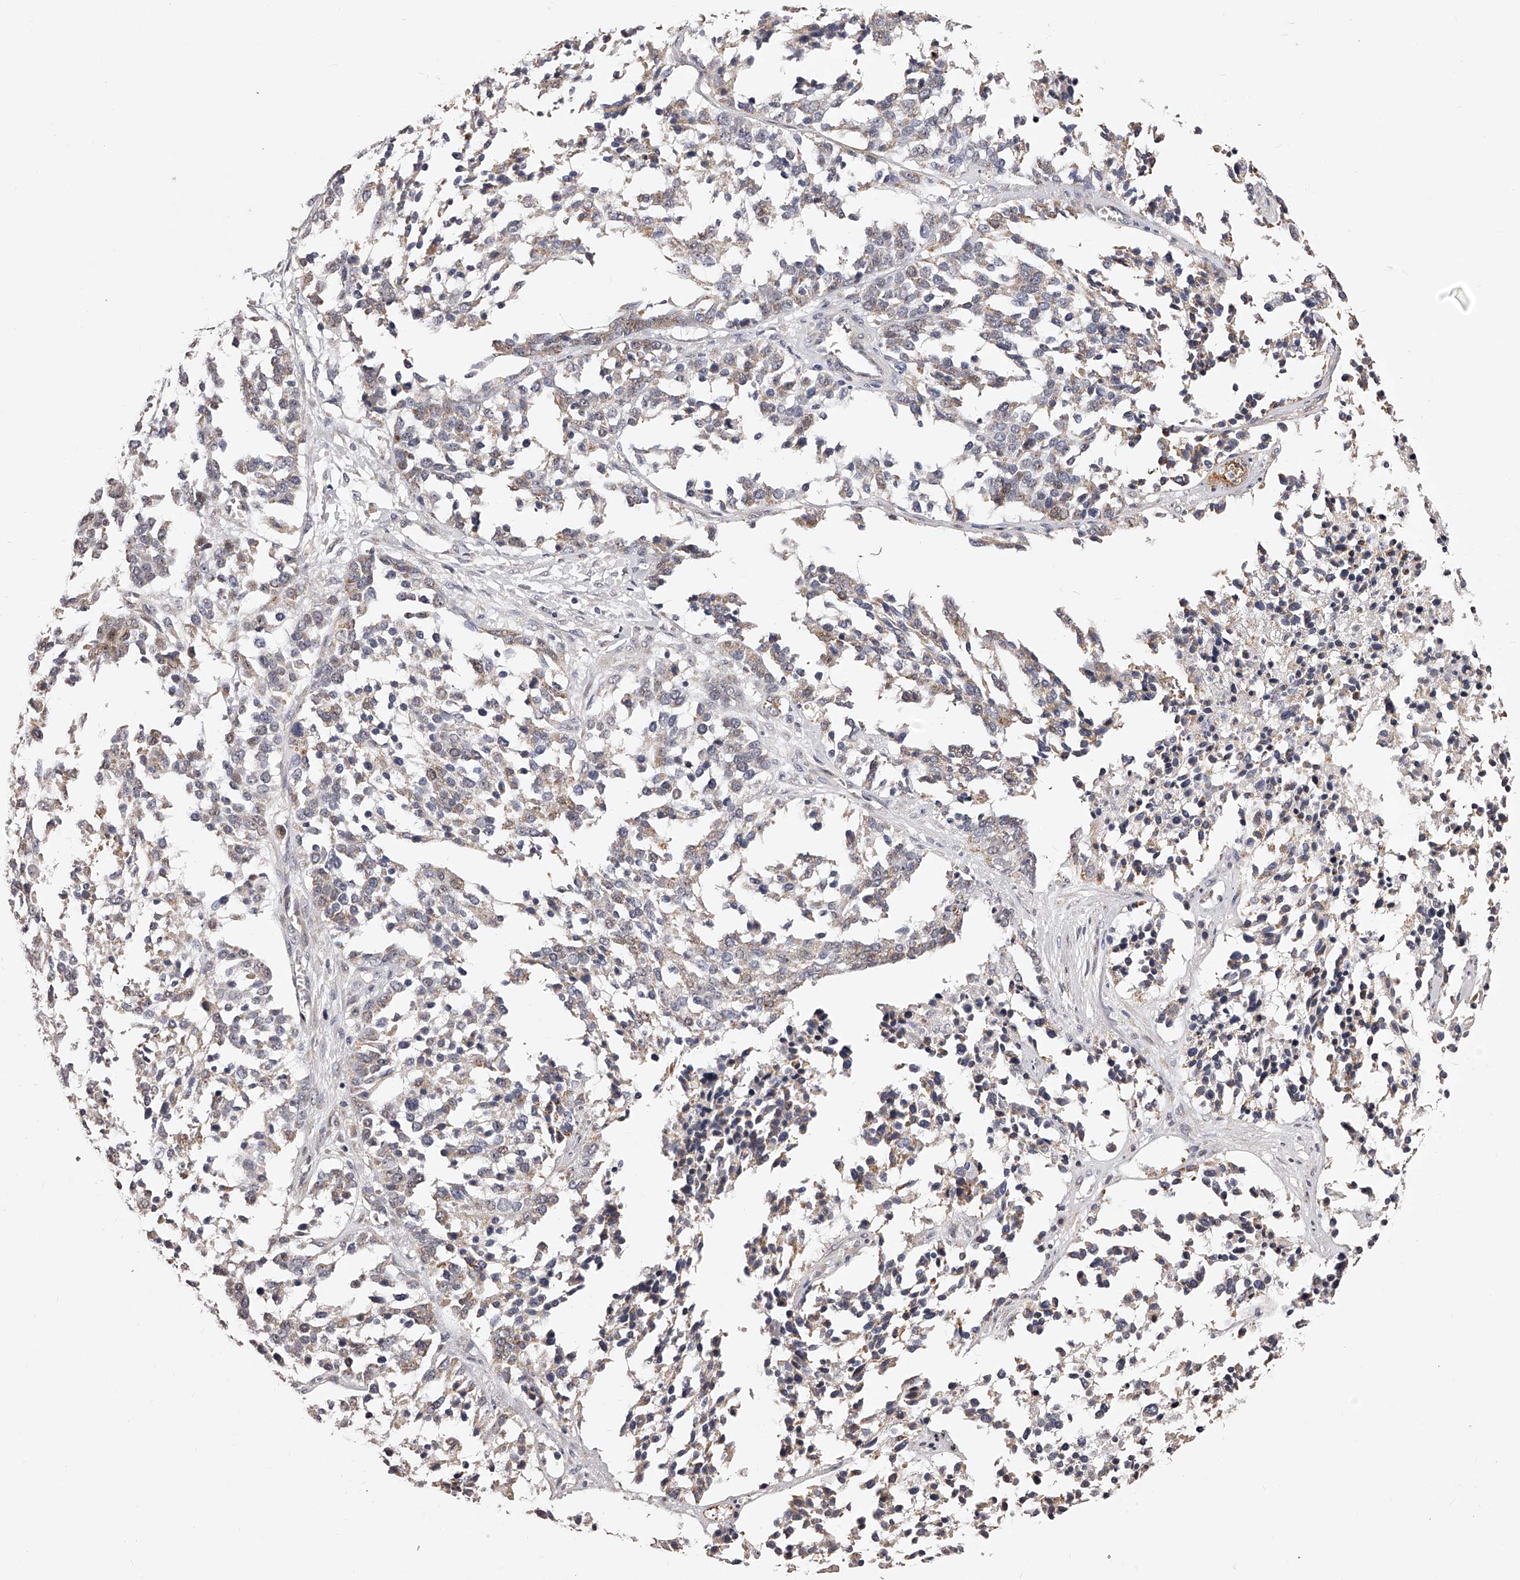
{"staining": {"intensity": "weak", "quantity": "25%-75%", "location": "cytoplasmic/membranous"}, "tissue": "ovarian cancer", "cell_type": "Tumor cells", "image_type": "cancer", "snomed": [{"axis": "morphology", "description": "Cystadenocarcinoma, serous, NOS"}, {"axis": "topography", "description": "Ovary"}], "caption": "Tumor cells reveal low levels of weak cytoplasmic/membranous positivity in approximately 25%-75% of cells in ovarian cancer.", "gene": "ZNF502", "patient": {"sex": "female", "age": 44}}